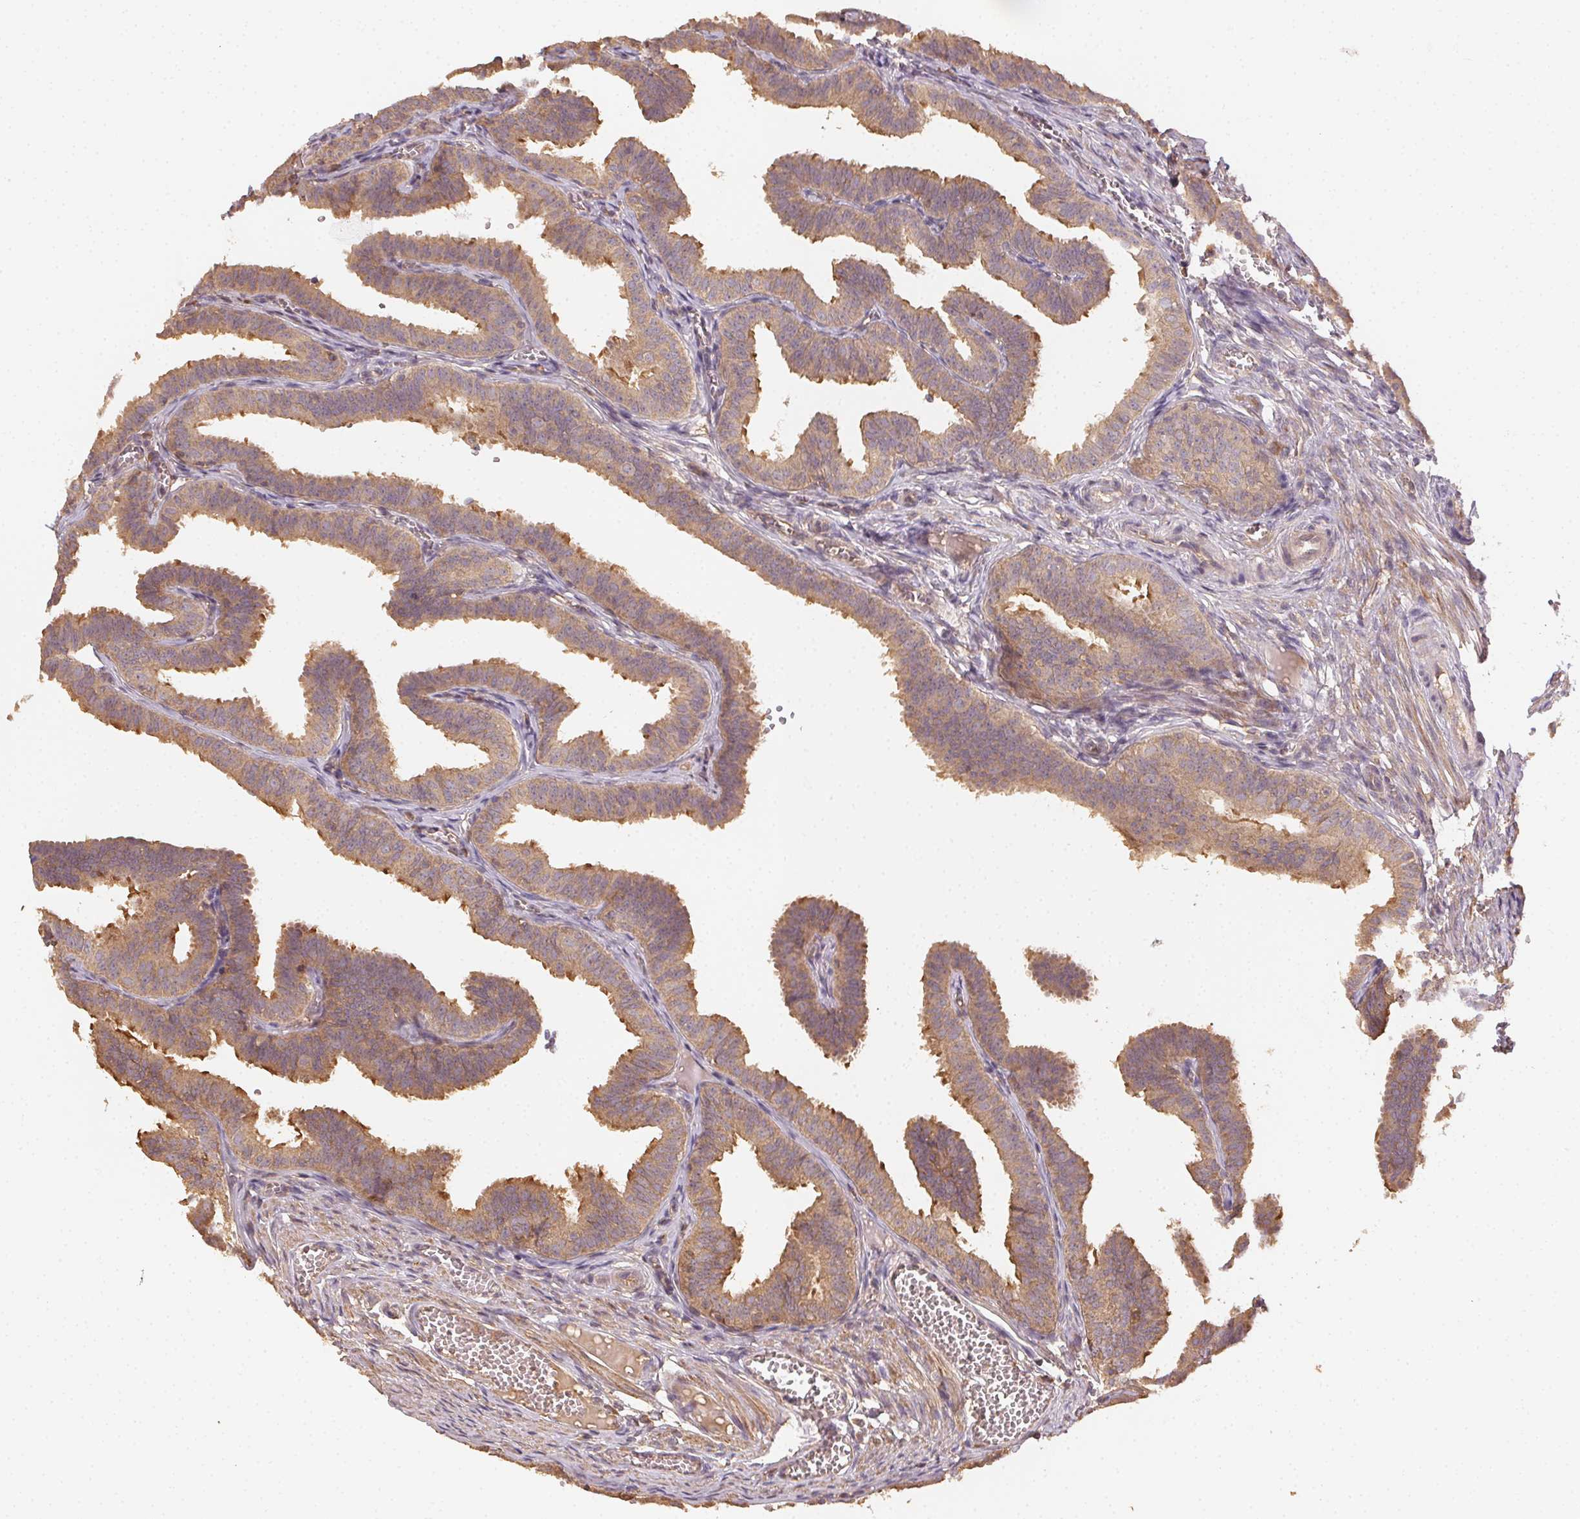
{"staining": {"intensity": "moderate", "quantity": ">75%", "location": "cytoplasmic/membranous"}, "tissue": "fallopian tube", "cell_type": "Glandular cells", "image_type": "normal", "snomed": [{"axis": "morphology", "description": "Normal tissue, NOS"}, {"axis": "topography", "description": "Fallopian tube"}], "caption": "Protein staining exhibits moderate cytoplasmic/membranous expression in approximately >75% of glandular cells in unremarkable fallopian tube. (Brightfield microscopy of DAB IHC at high magnification).", "gene": "RALA", "patient": {"sex": "female", "age": 25}}